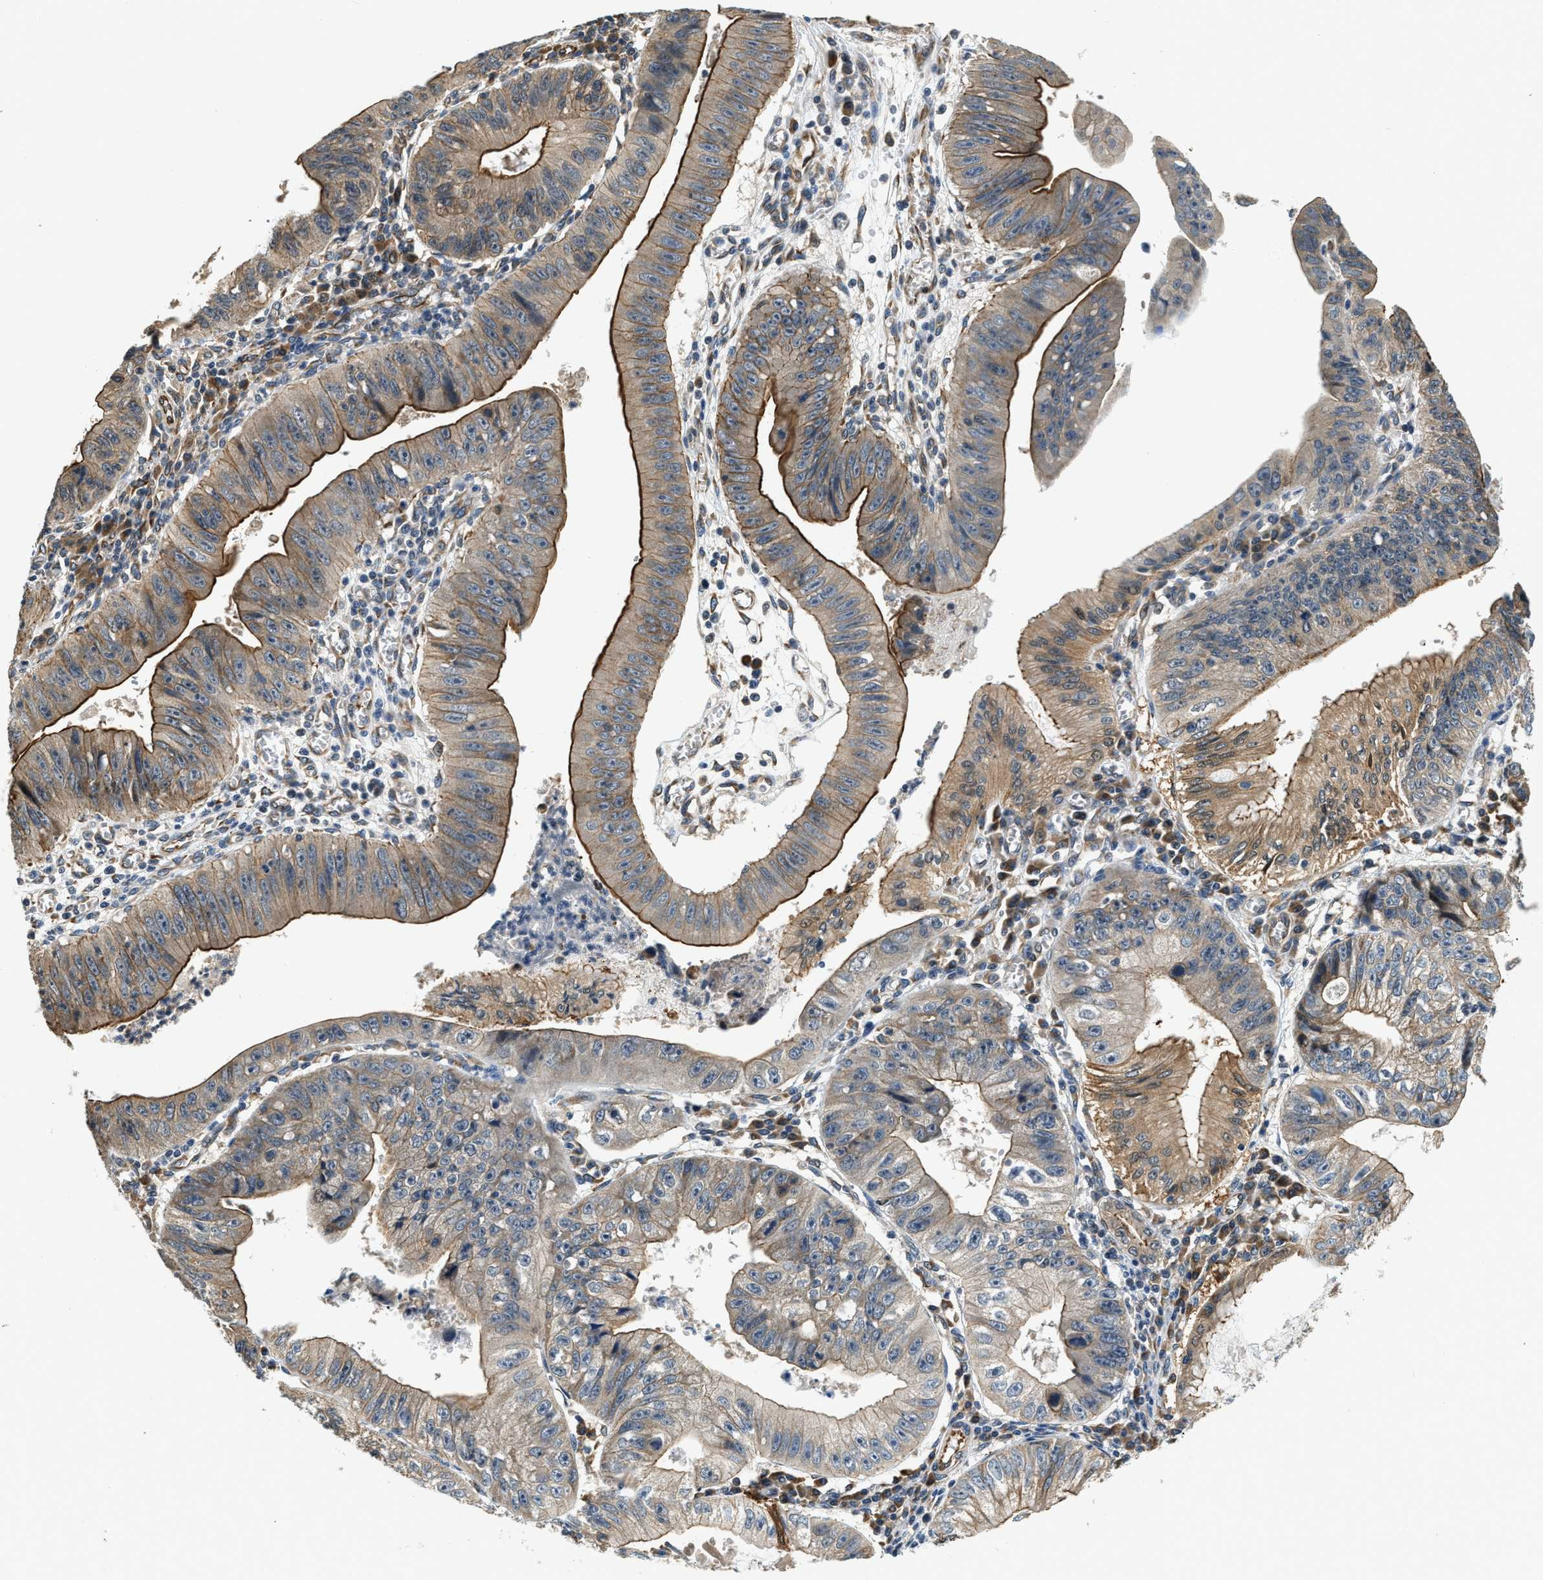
{"staining": {"intensity": "strong", "quantity": ">75%", "location": "cytoplasmic/membranous"}, "tissue": "stomach cancer", "cell_type": "Tumor cells", "image_type": "cancer", "snomed": [{"axis": "morphology", "description": "Adenocarcinoma, NOS"}, {"axis": "topography", "description": "Stomach"}], "caption": "IHC of stomach cancer (adenocarcinoma) displays high levels of strong cytoplasmic/membranous staining in approximately >75% of tumor cells.", "gene": "ALOX12", "patient": {"sex": "male", "age": 59}}